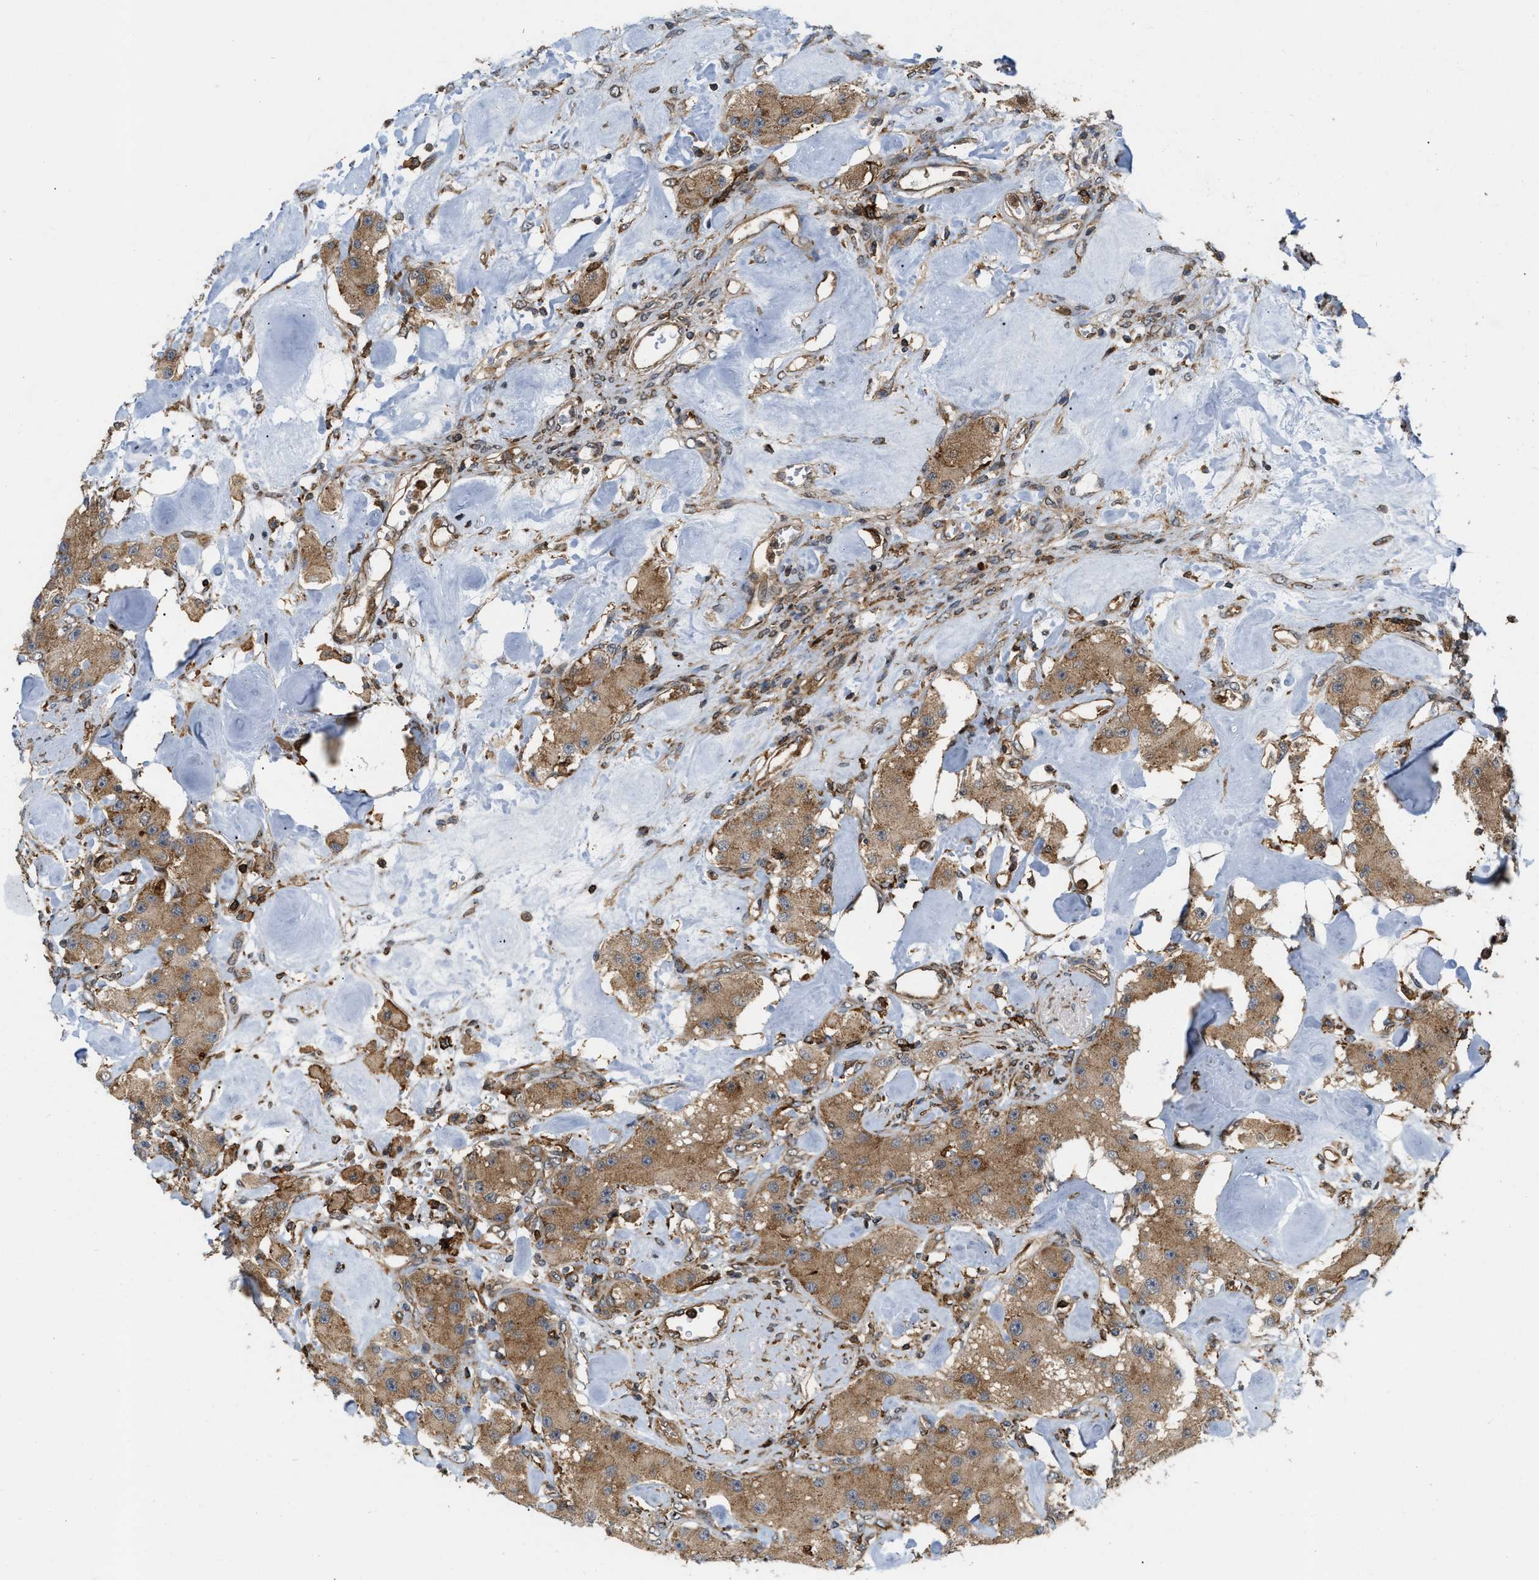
{"staining": {"intensity": "moderate", "quantity": ">75%", "location": "cytoplasmic/membranous"}, "tissue": "carcinoid", "cell_type": "Tumor cells", "image_type": "cancer", "snomed": [{"axis": "morphology", "description": "Carcinoid, malignant, NOS"}, {"axis": "topography", "description": "Pancreas"}], "caption": "Immunohistochemical staining of human carcinoid demonstrates medium levels of moderate cytoplasmic/membranous staining in about >75% of tumor cells.", "gene": "IQCE", "patient": {"sex": "male", "age": 41}}